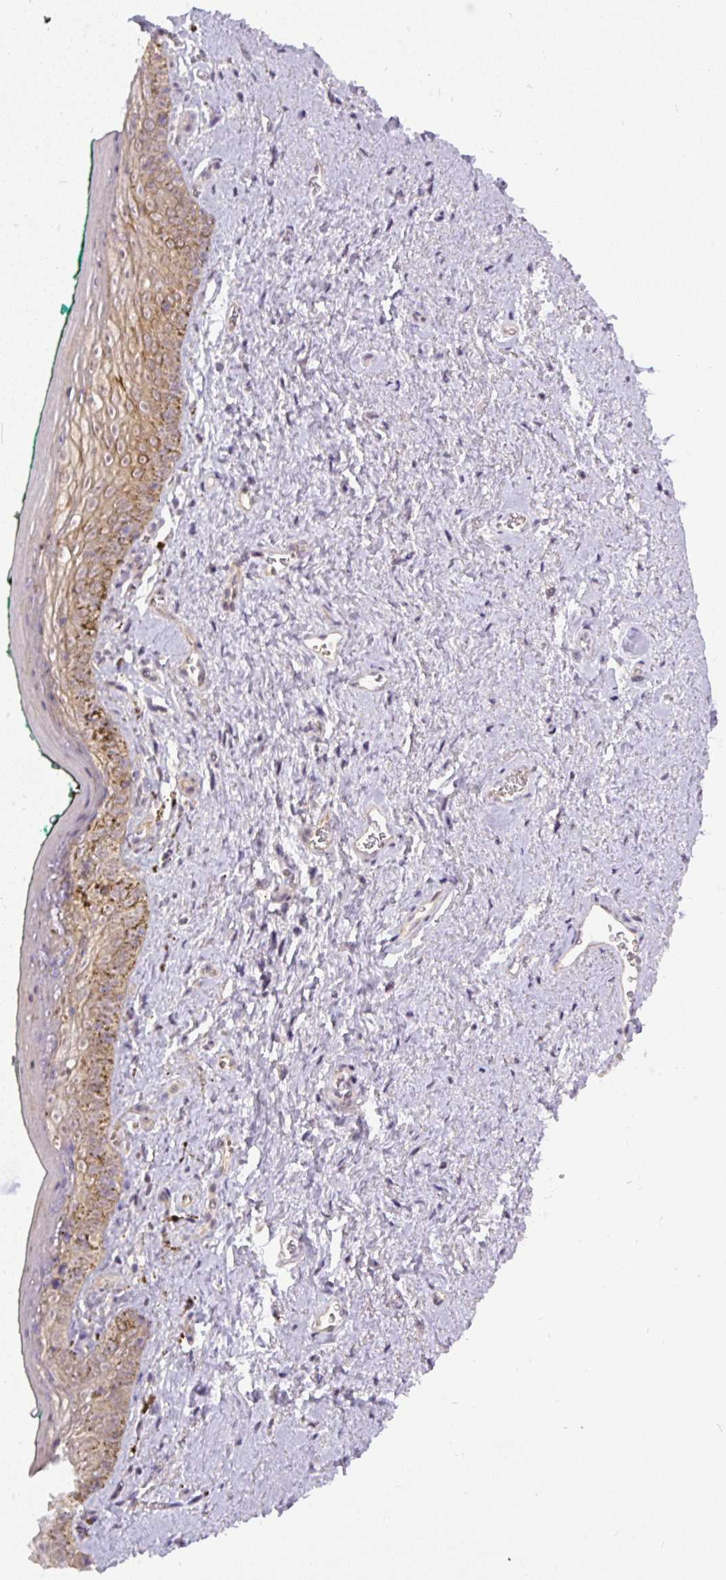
{"staining": {"intensity": "strong", "quantity": "<25%", "location": "cytoplasmic/membranous"}, "tissue": "vagina", "cell_type": "Squamous epithelial cells", "image_type": "normal", "snomed": [{"axis": "morphology", "description": "Normal tissue, NOS"}, {"axis": "topography", "description": "Vulva"}, {"axis": "topography", "description": "Vagina"}, {"axis": "topography", "description": "Peripheral nerve tissue"}], "caption": "The image exhibits immunohistochemical staining of normal vagina. There is strong cytoplasmic/membranous positivity is present in approximately <25% of squamous epithelial cells.", "gene": "FAM117B", "patient": {"sex": "female", "age": 66}}